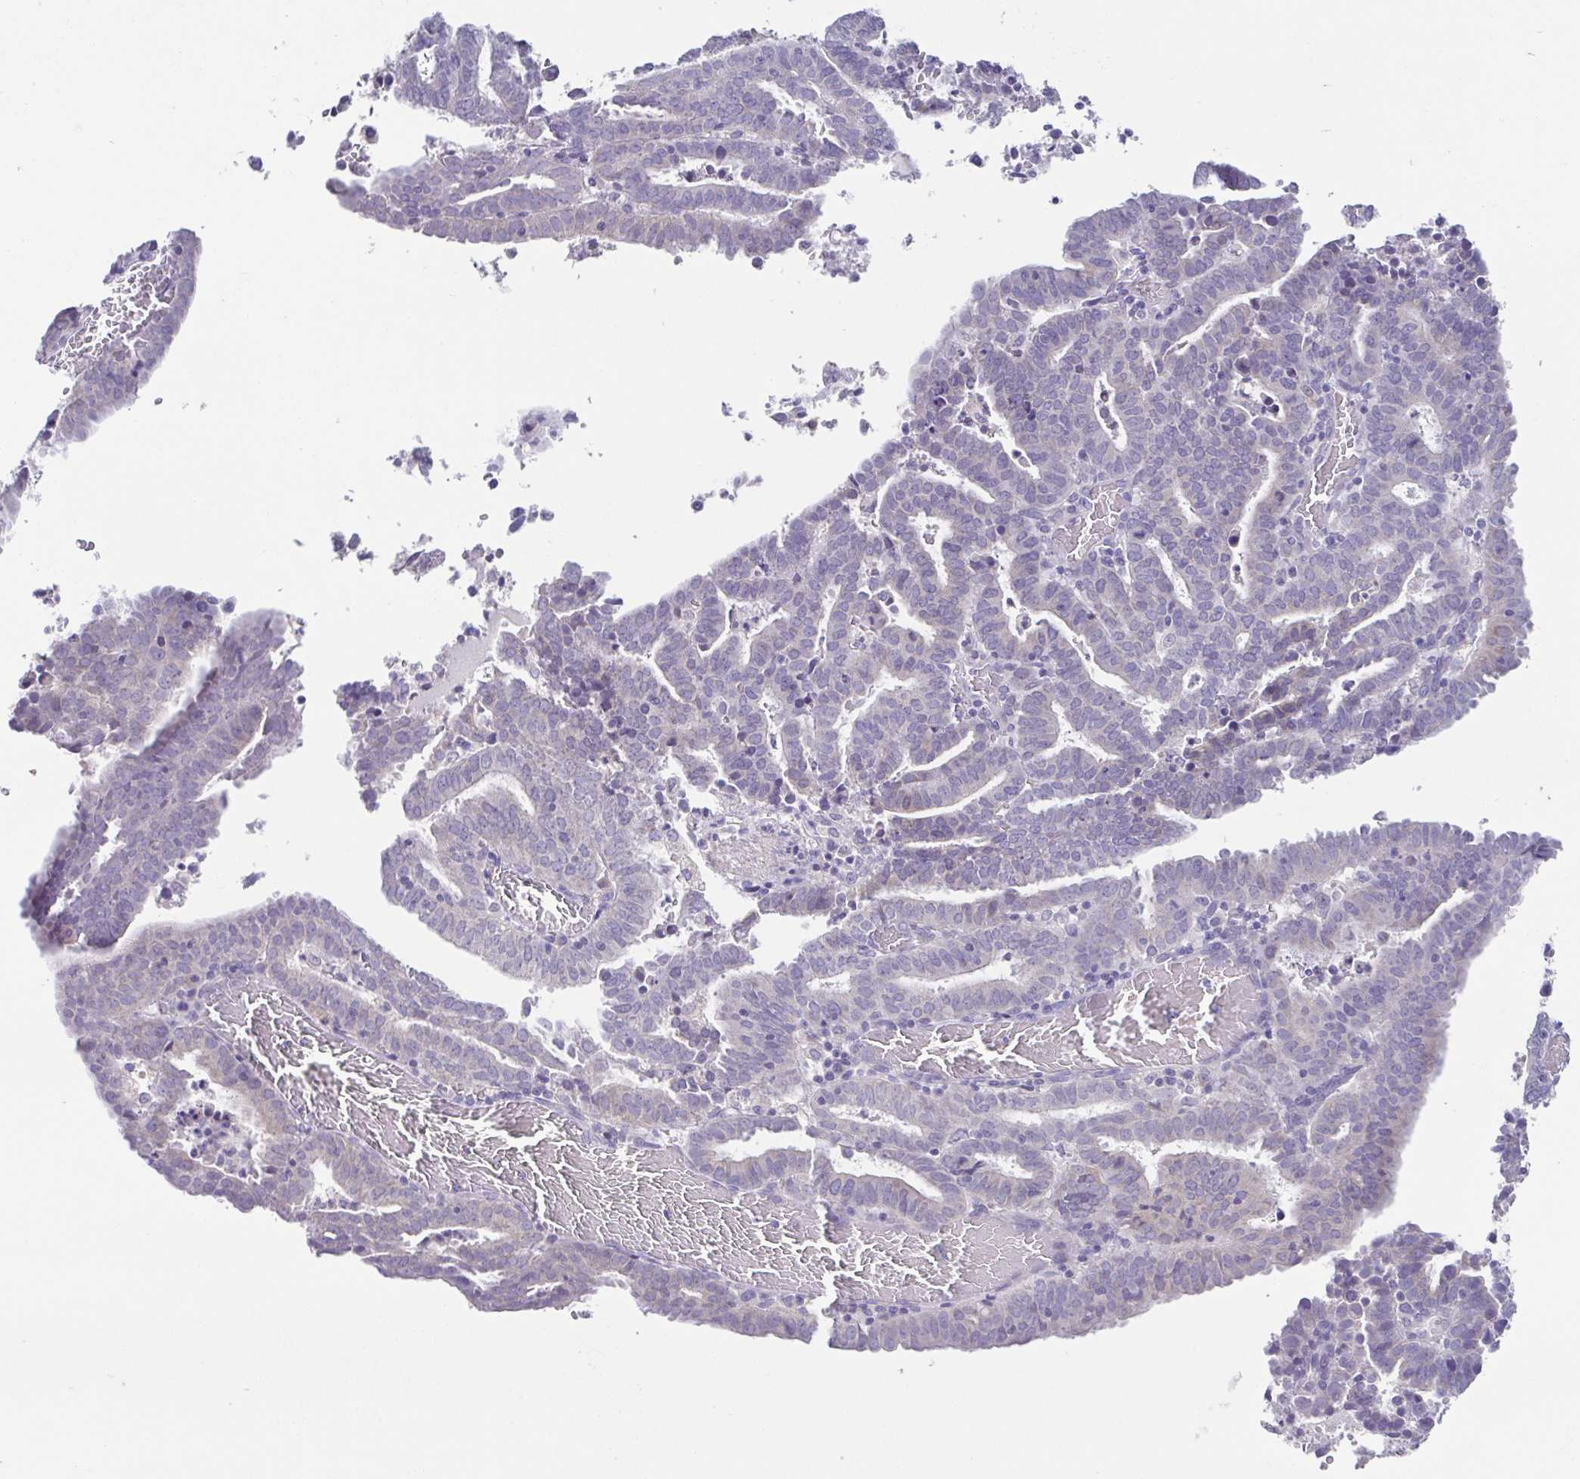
{"staining": {"intensity": "negative", "quantity": "none", "location": "none"}, "tissue": "endometrial cancer", "cell_type": "Tumor cells", "image_type": "cancer", "snomed": [{"axis": "morphology", "description": "Adenocarcinoma, NOS"}, {"axis": "topography", "description": "Uterus"}], "caption": "Tumor cells show no significant staining in endometrial cancer.", "gene": "RDH11", "patient": {"sex": "female", "age": 83}}